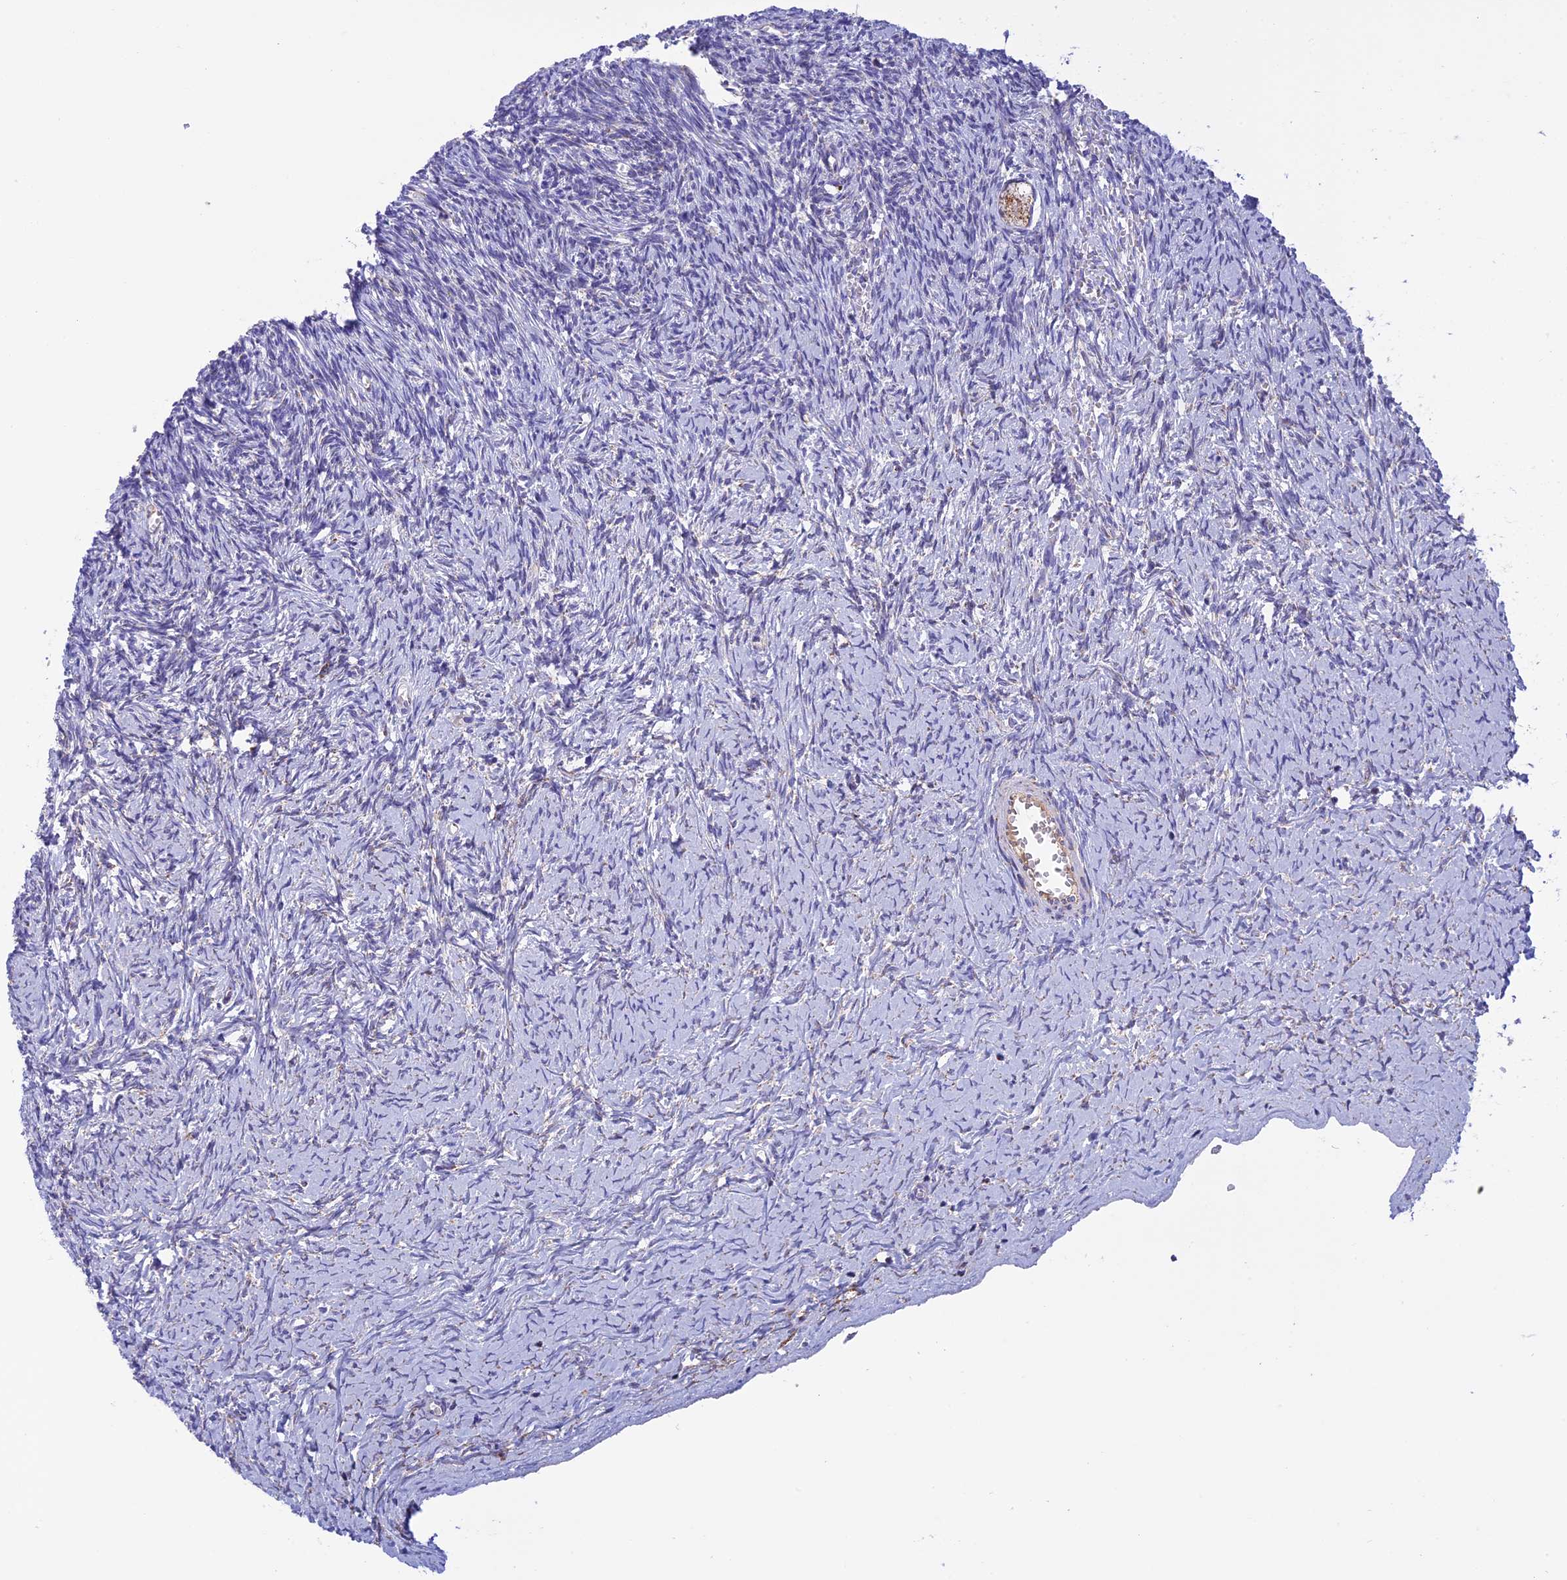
{"staining": {"intensity": "negative", "quantity": "none", "location": "none"}, "tissue": "ovary", "cell_type": "Ovarian stroma cells", "image_type": "normal", "snomed": [{"axis": "morphology", "description": "Normal tissue, NOS"}, {"axis": "topography", "description": "Ovary"}], "caption": "Unremarkable ovary was stained to show a protein in brown. There is no significant positivity in ovarian stroma cells. (Immunohistochemistry, brightfield microscopy, high magnification).", "gene": "KCNG1", "patient": {"sex": "female", "age": 39}}